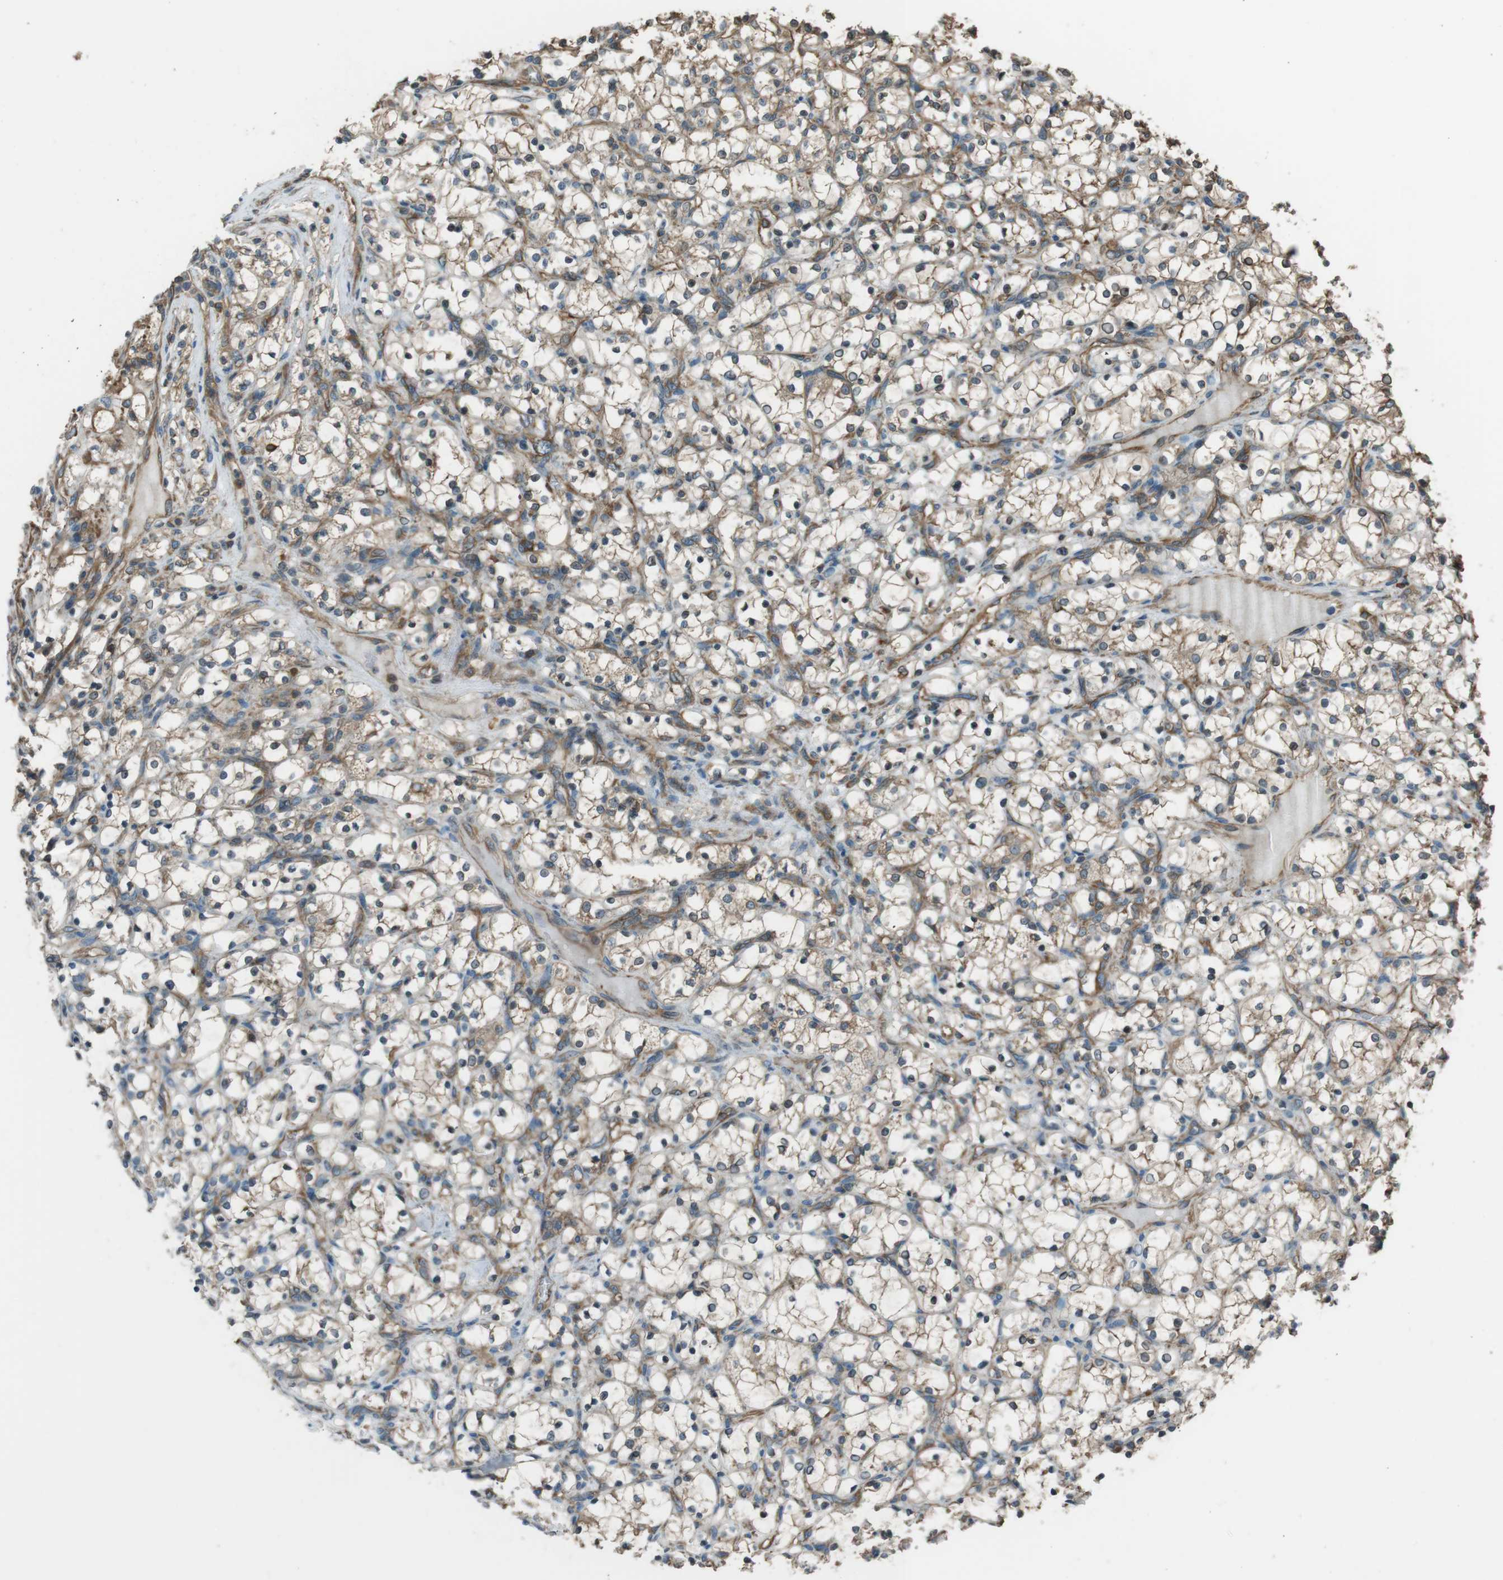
{"staining": {"intensity": "moderate", "quantity": "25%-75%", "location": "cytoplasmic/membranous"}, "tissue": "renal cancer", "cell_type": "Tumor cells", "image_type": "cancer", "snomed": [{"axis": "morphology", "description": "Adenocarcinoma, NOS"}, {"axis": "topography", "description": "Kidney"}], "caption": "This is an image of IHC staining of renal cancer (adenocarcinoma), which shows moderate staining in the cytoplasmic/membranous of tumor cells.", "gene": "PA2G4", "patient": {"sex": "female", "age": 69}}